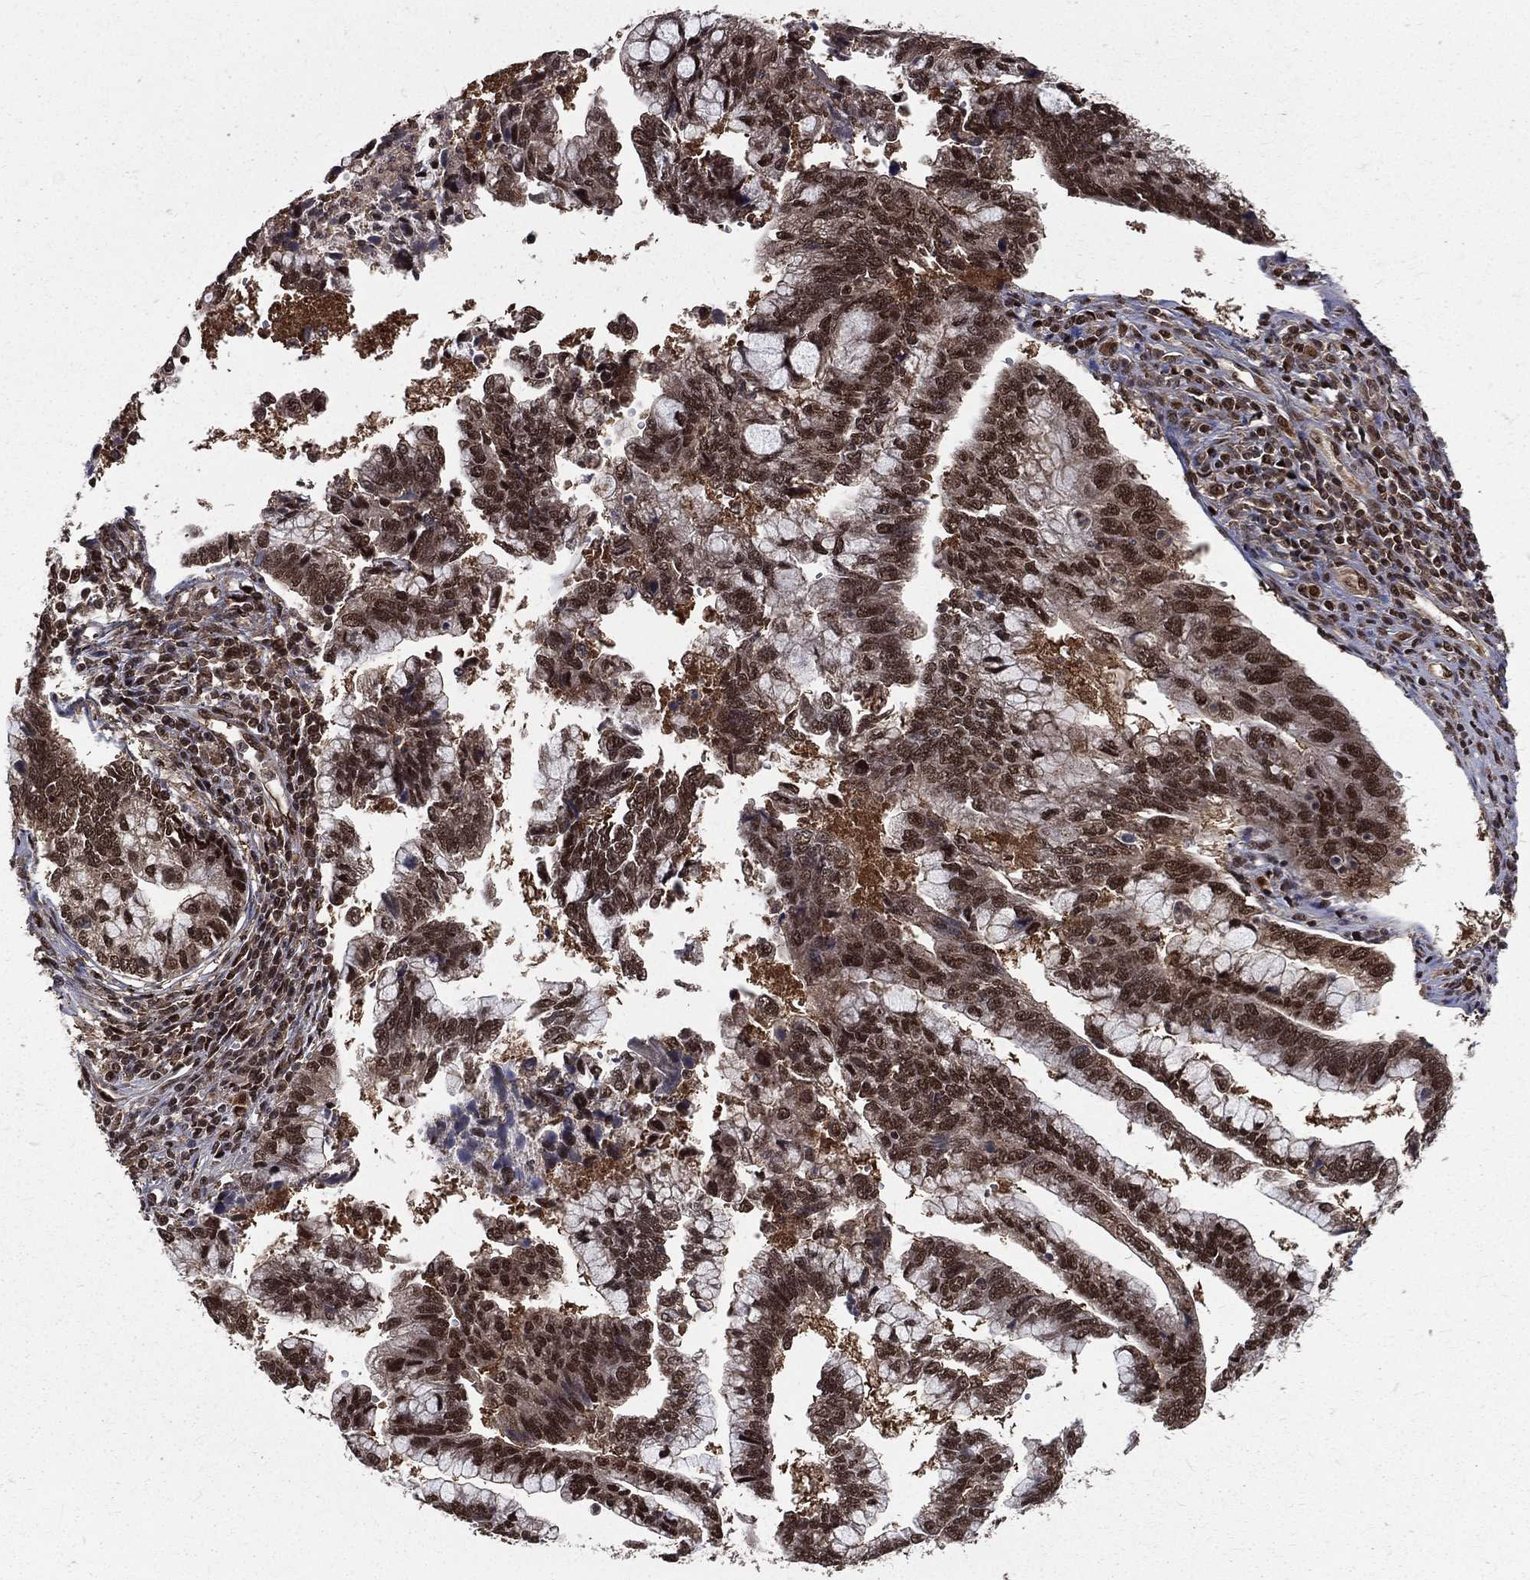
{"staining": {"intensity": "moderate", "quantity": "25%-75%", "location": "cytoplasmic/membranous,nuclear"}, "tissue": "cervical cancer", "cell_type": "Tumor cells", "image_type": "cancer", "snomed": [{"axis": "morphology", "description": "Adenocarcinoma, NOS"}, {"axis": "topography", "description": "Cervix"}], "caption": "Cervical adenocarcinoma stained for a protein (brown) demonstrates moderate cytoplasmic/membranous and nuclear positive positivity in approximately 25%-75% of tumor cells.", "gene": "COPS4", "patient": {"sex": "female", "age": 44}}